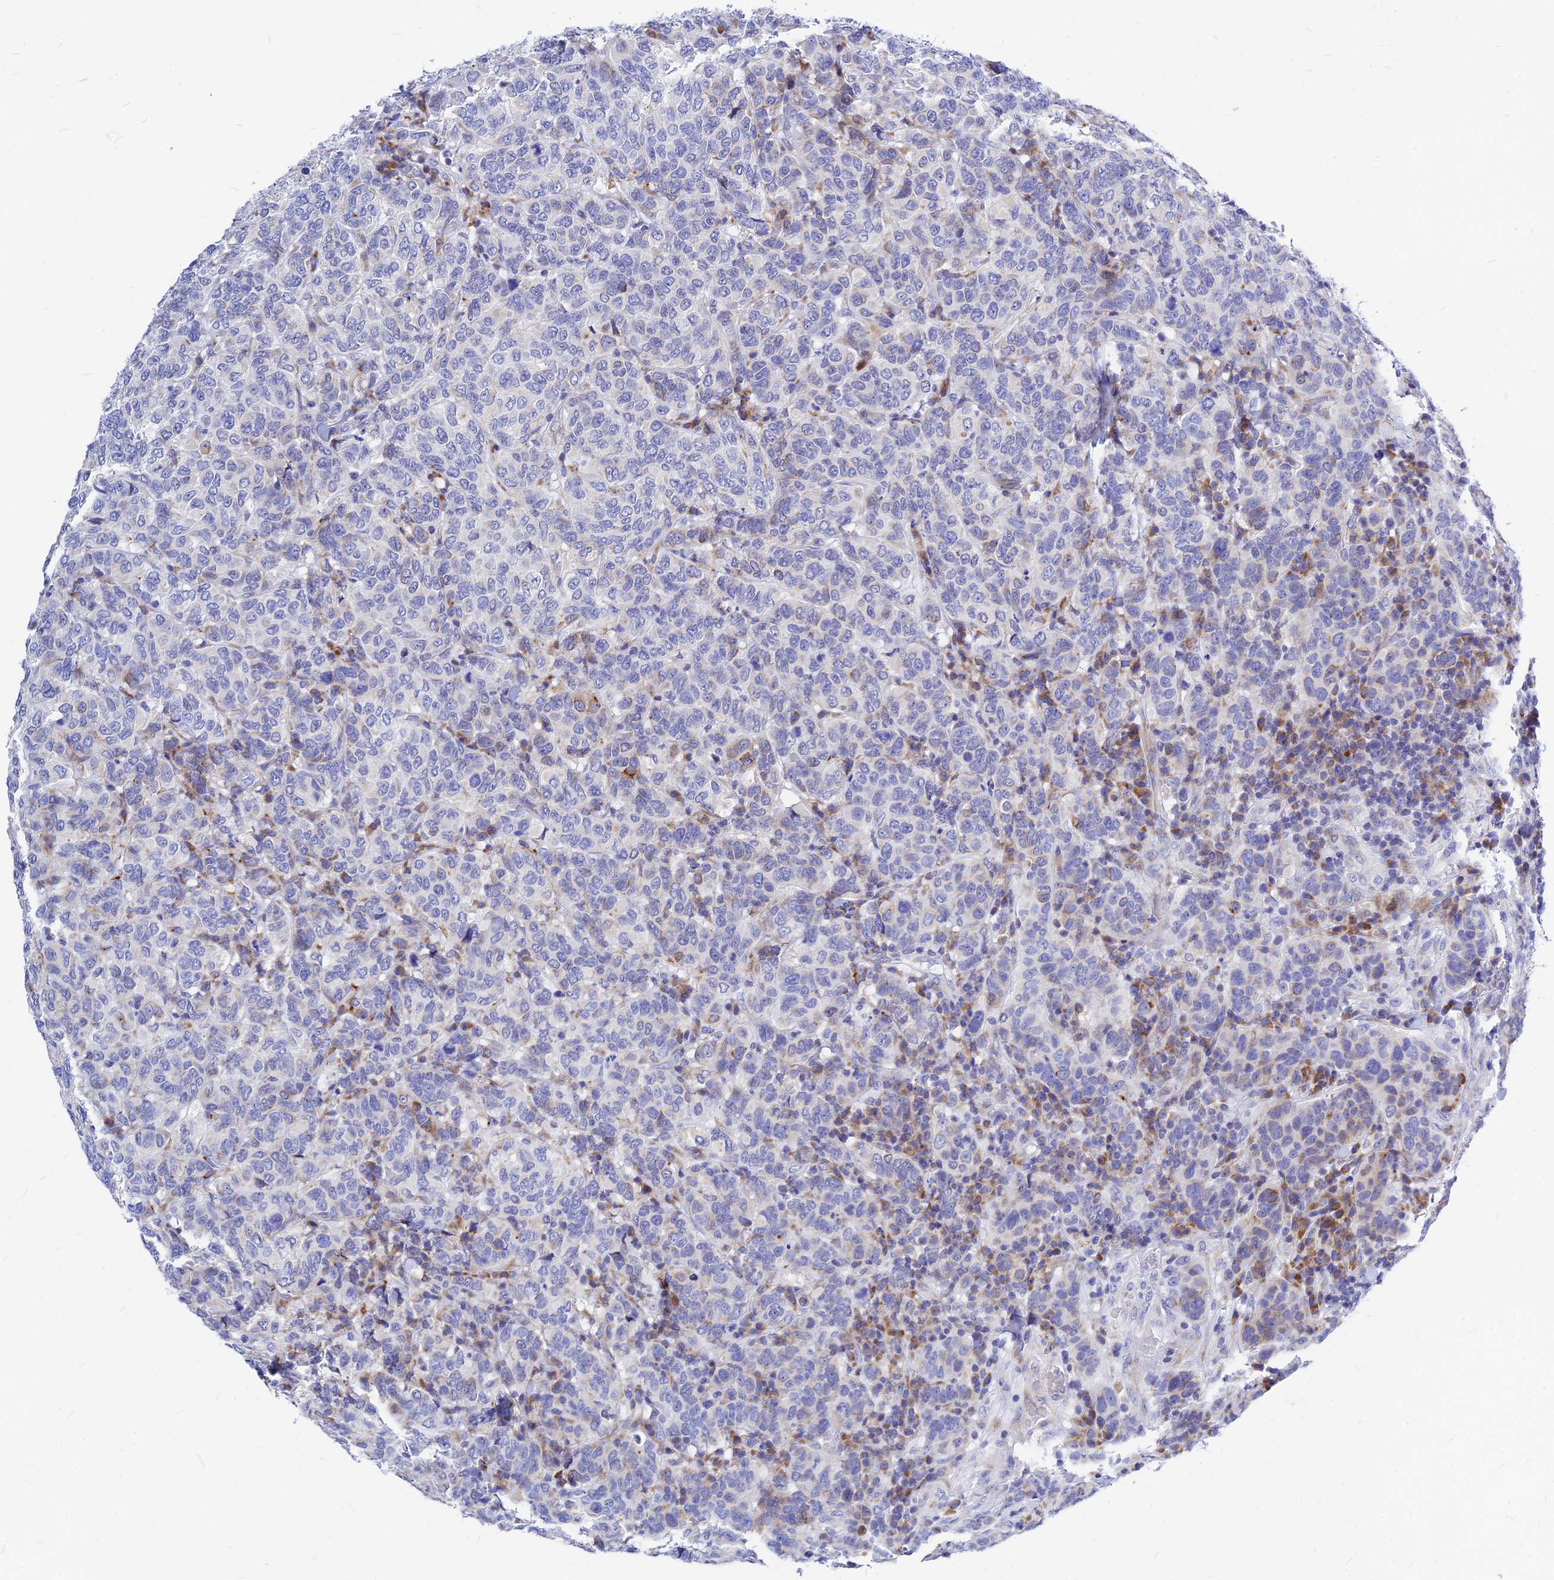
{"staining": {"intensity": "negative", "quantity": "none", "location": "none"}, "tissue": "breast cancer", "cell_type": "Tumor cells", "image_type": "cancer", "snomed": [{"axis": "morphology", "description": "Duct carcinoma"}, {"axis": "topography", "description": "Breast"}], "caption": "Immunohistochemical staining of human breast invasive ductal carcinoma demonstrates no significant expression in tumor cells. Brightfield microscopy of immunohistochemistry stained with DAB (brown) and hematoxylin (blue), captured at high magnification.", "gene": "CNOT6", "patient": {"sex": "female", "age": 55}}